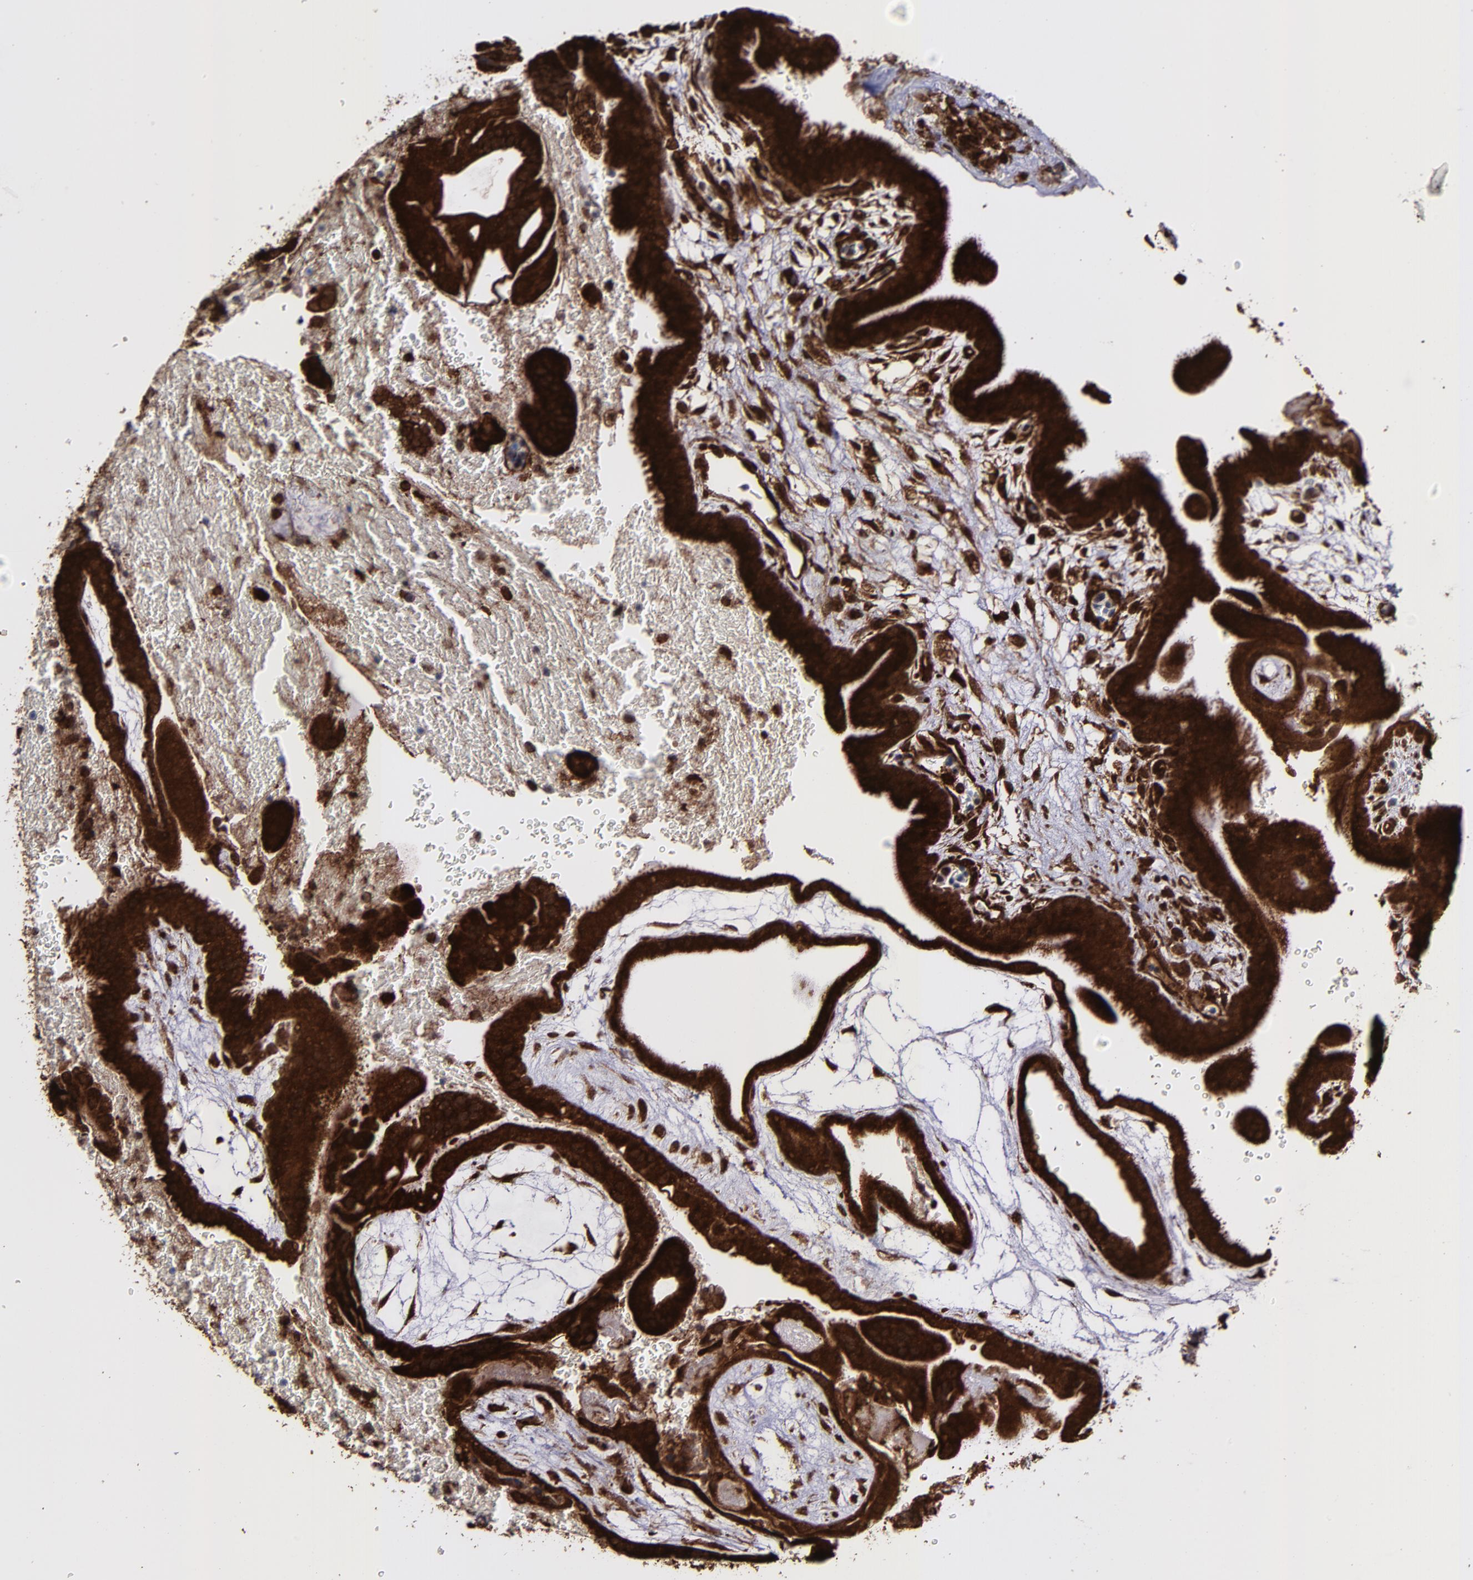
{"staining": {"intensity": "strong", "quantity": ">75%", "location": "cytoplasmic/membranous,nuclear"}, "tissue": "placenta", "cell_type": "Decidual cells", "image_type": "normal", "snomed": [{"axis": "morphology", "description": "Normal tissue, NOS"}, {"axis": "topography", "description": "Placenta"}], "caption": "Strong cytoplasmic/membranous,nuclear protein positivity is identified in approximately >75% of decidual cells in placenta. (IHC, brightfield microscopy, high magnification).", "gene": "EIF4ENIF1", "patient": {"sex": "female", "age": 19}}